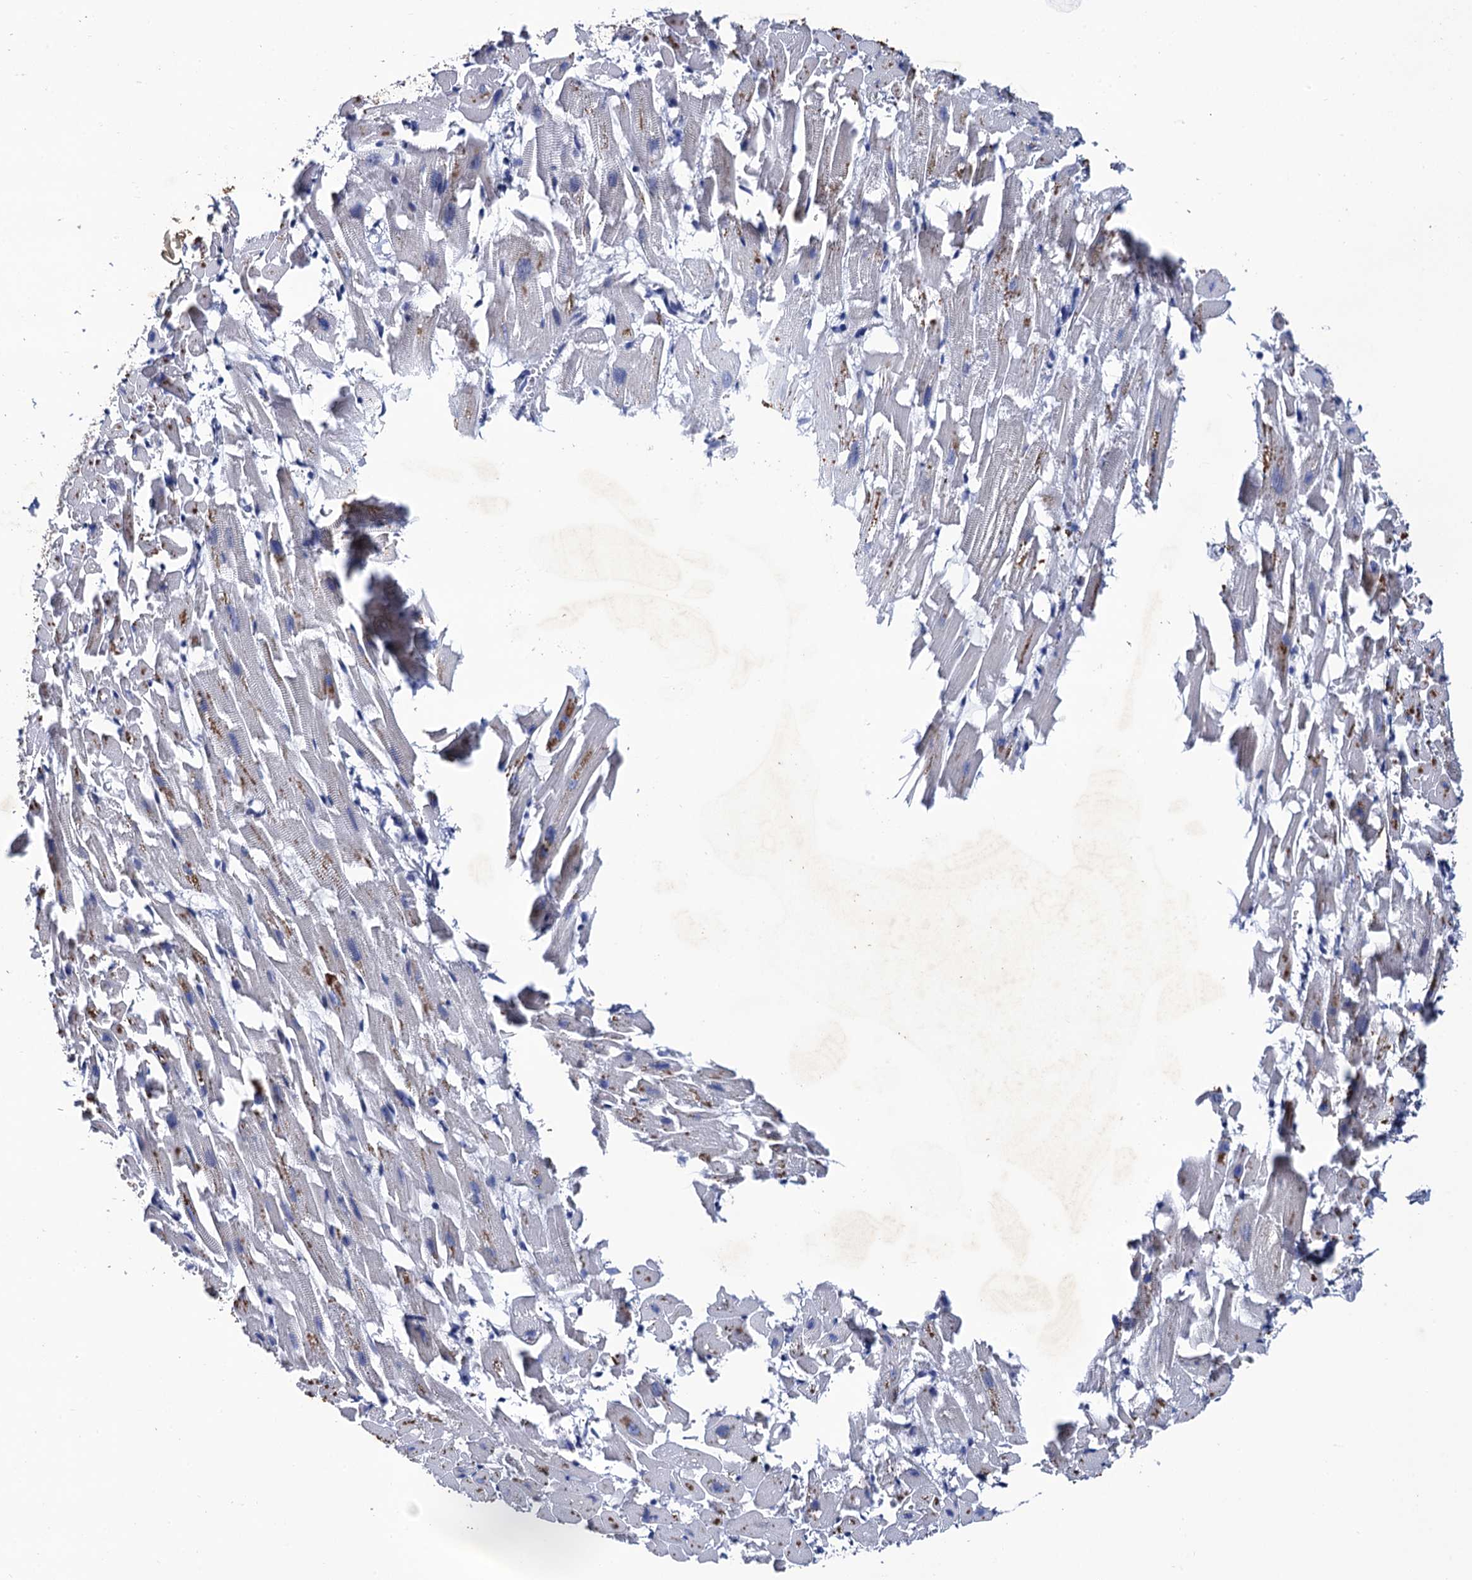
{"staining": {"intensity": "moderate", "quantity": "<25%", "location": "cytoplasmic/membranous"}, "tissue": "heart muscle", "cell_type": "Cardiomyocytes", "image_type": "normal", "snomed": [{"axis": "morphology", "description": "Normal tissue, NOS"}, {"axis": "topography", "description": "Heart"}], "caption": "IHC photomicrograph of unremarkable heart muscle stained for a protein (brown), which exhibits low levels of moderate cytoplasmic/membranous expression in about <25% of cardiomyocytes.", "gene": "THAP2", "patient": {"sex": "female", "age": 64}}